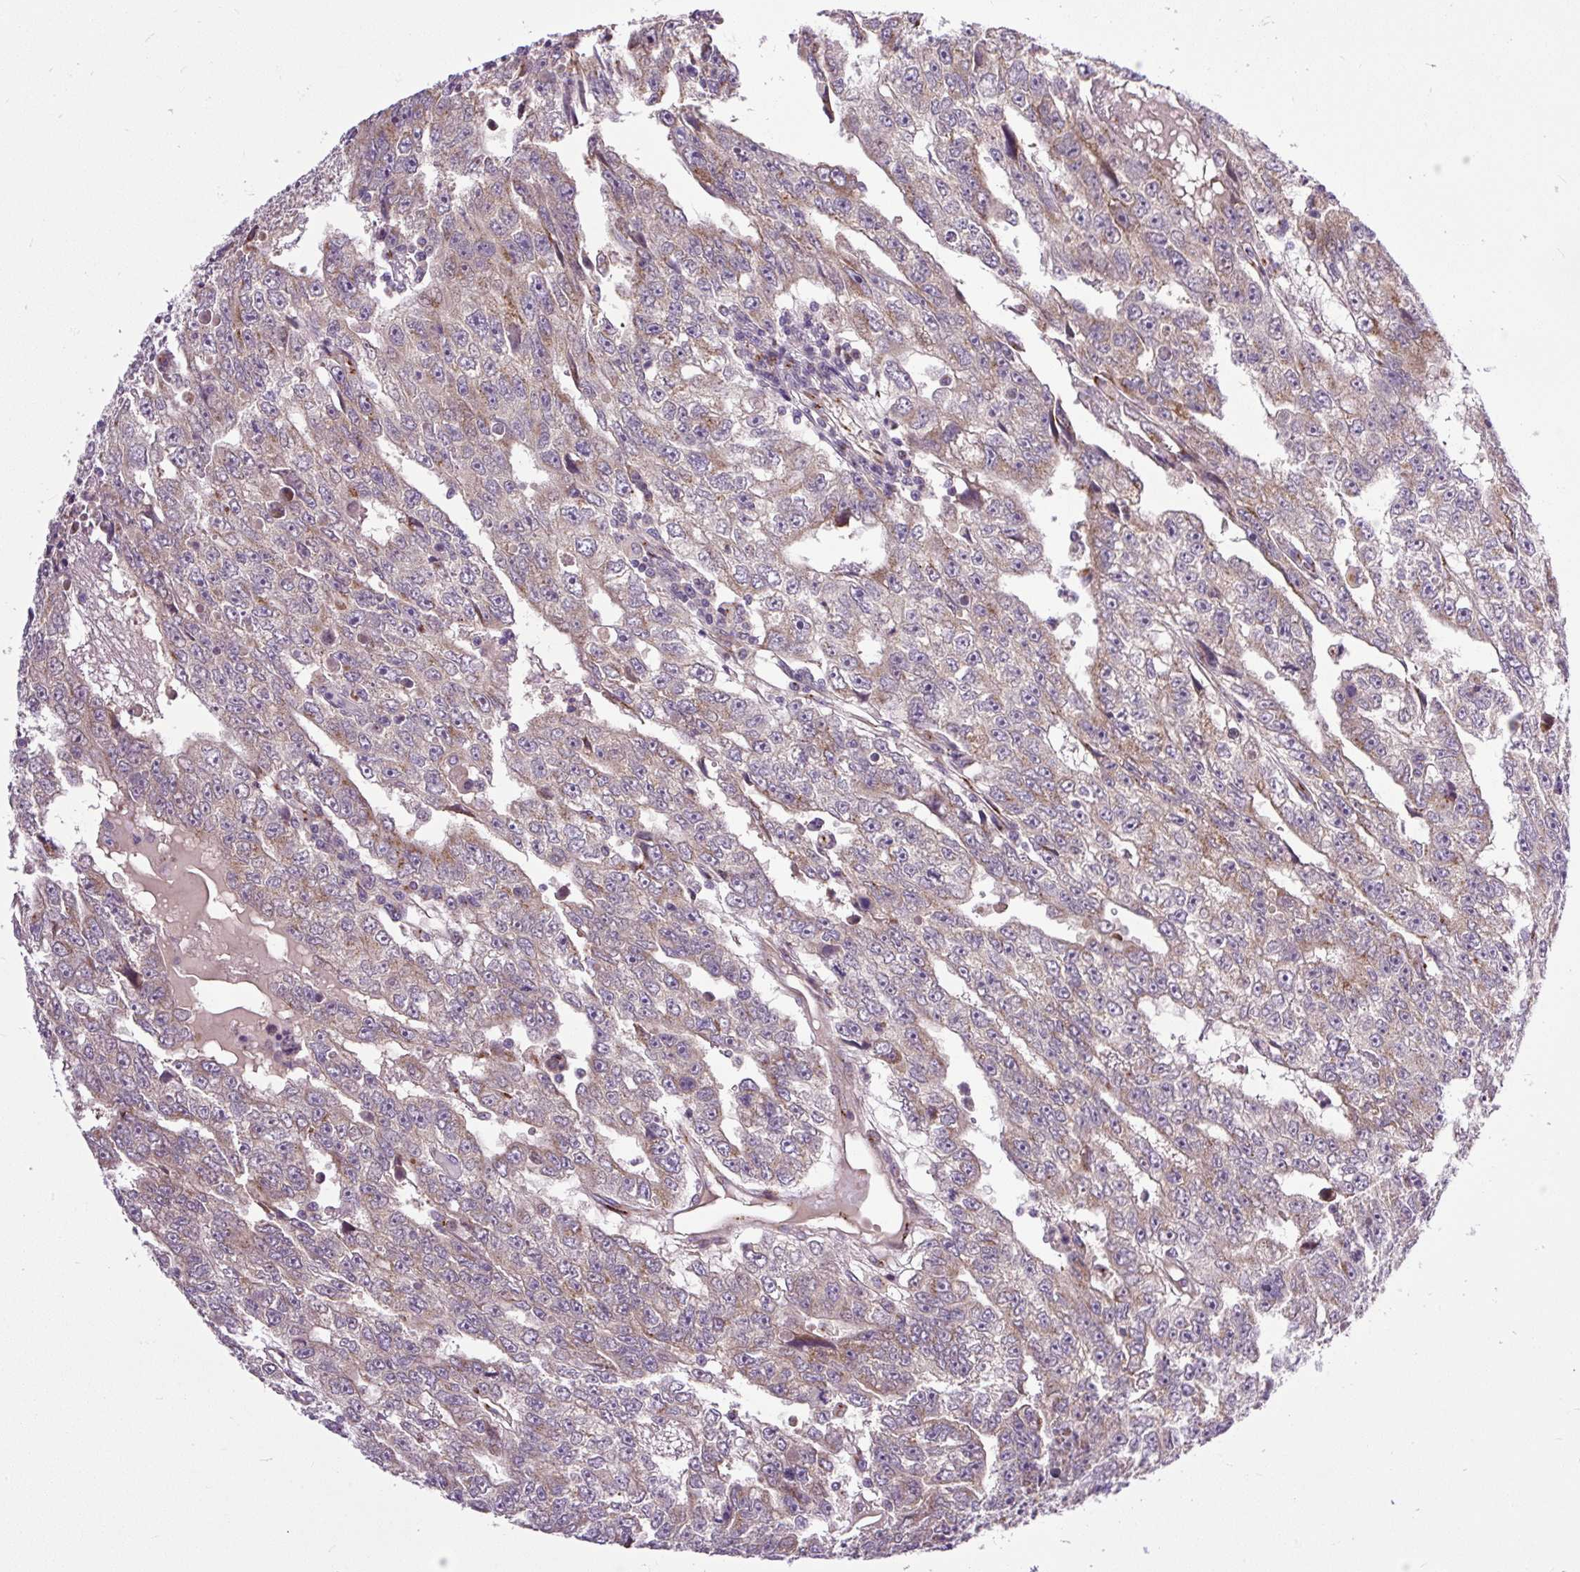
{"staining": {"intensity": "weak", "quantity": "25%-75%", "location": "cytoplasmic/membranous"}, "tissue": "testis cancer", "cell_type": "Tumor cells", "image_type": "cancer", "snomed": [{"axis": "morphology", "description": "Carcinoma, Embryonal, NOS"}, {"axis": "topography", "description": "Testis"}], "caption": "This image reveals IHC staining of testis cancer (embryonal carcinoma), with low weak cytoplasmic/membranous expression in about 25%-75% of tumor cells.", "gene": "MSMP", "patient": {"sex": "male", "age": 20}}